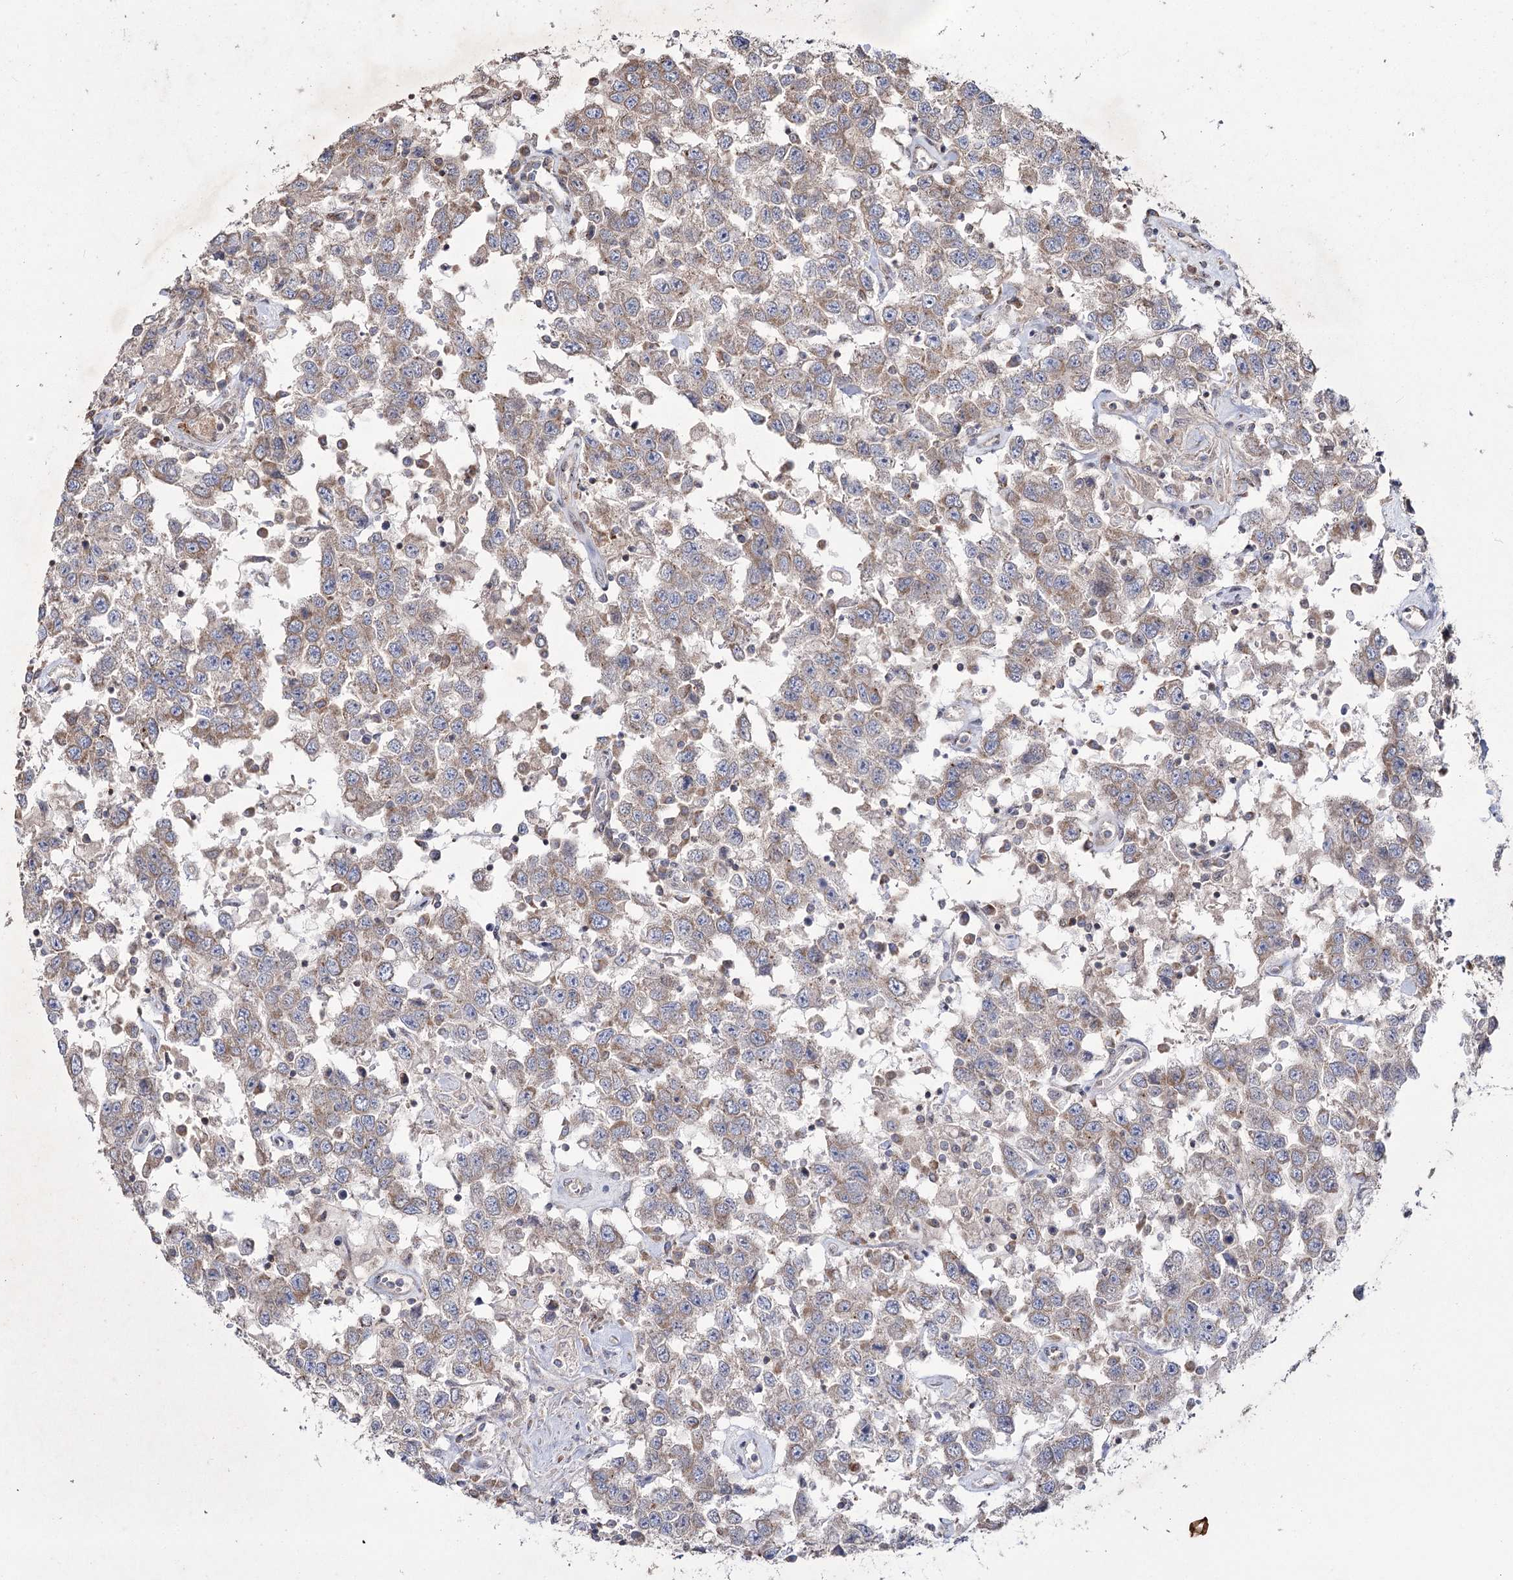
{"staining": {"intensity": "weak", "quantity": "<25%", "location": "cytoplasmic/membranous"}, "tissue": "testis cancer", "cell_type": "Tumor cells", "image_type": "cancer", "snomed": [{"axis": "morphology", "description": "Seminoma, NOS"}, {"axis": "topography", "description": "Testis"}], "caption": "Tumor cells are negative for protein expression in human testis cancer. The staining was performed using DAB (3,3'-diaminobenzidine) to visualize the protein expression in brown, while the nuclei were stained in blue with hematoxylin (Magnification: 20x).", "gene": "SH3TC1", "patient": {"sex": "male", "age": 41}}